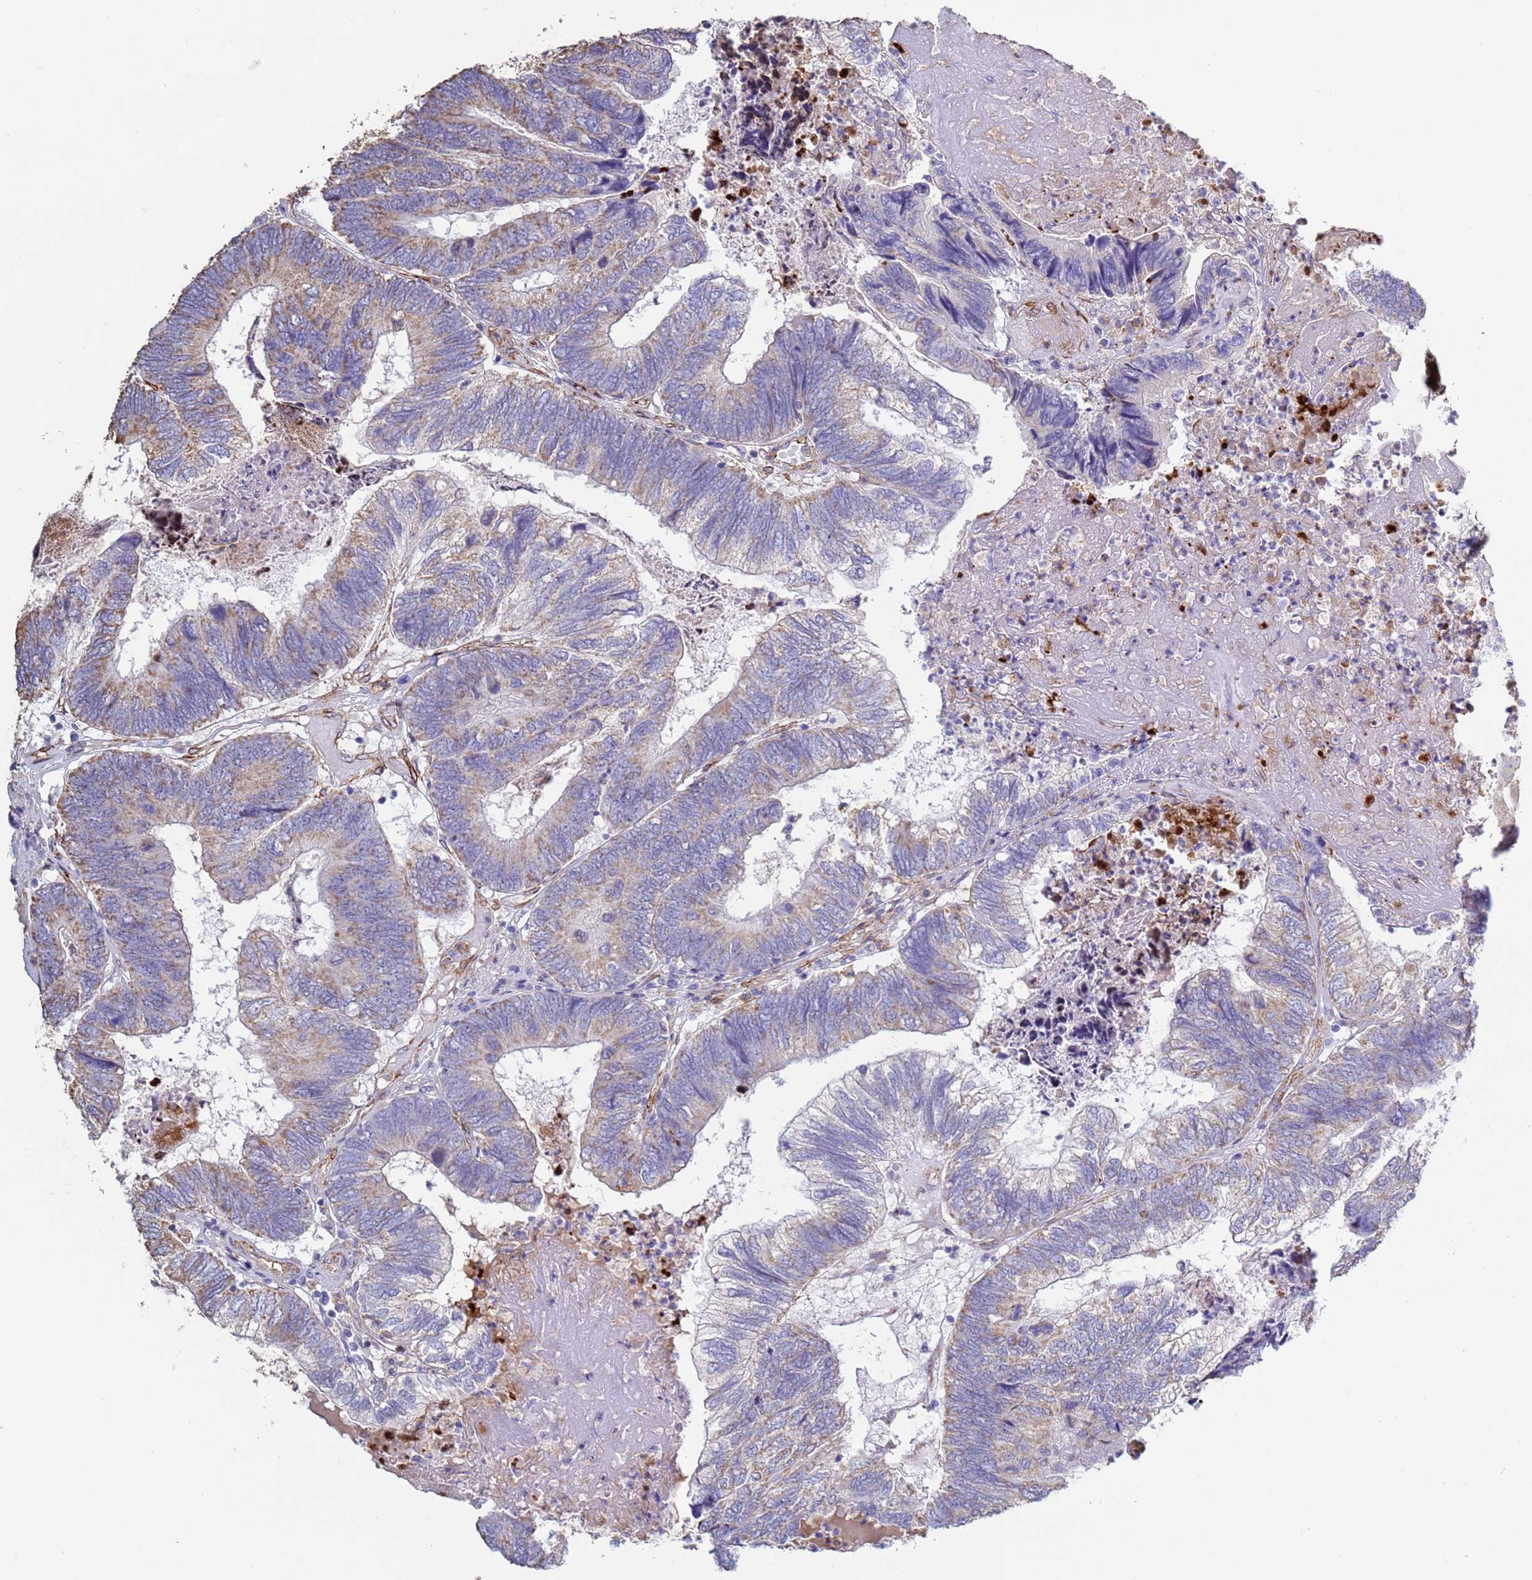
{"staining": {"intensity": "weak", "quantity": "25%-75%", "location": "cytoplasmic/membranous"}, "tissue": "colorectal cancer", "cell_type": "Tumor cells", "image_type": "cancer", "snomed": [{"axis": "morphology", "description": "Adenocarcinoma, NOS"}, {"axis": "topography", "description": "Colon"}], "caption": "Protein staining of colorectal cancer (adenocarcinoma) tissue shows weak cytoplasmic/membranous positivity in about 25%-75% of tumor cells.", "gene": "GASK1A", "patient": {"sex": "female", "age": 67}}